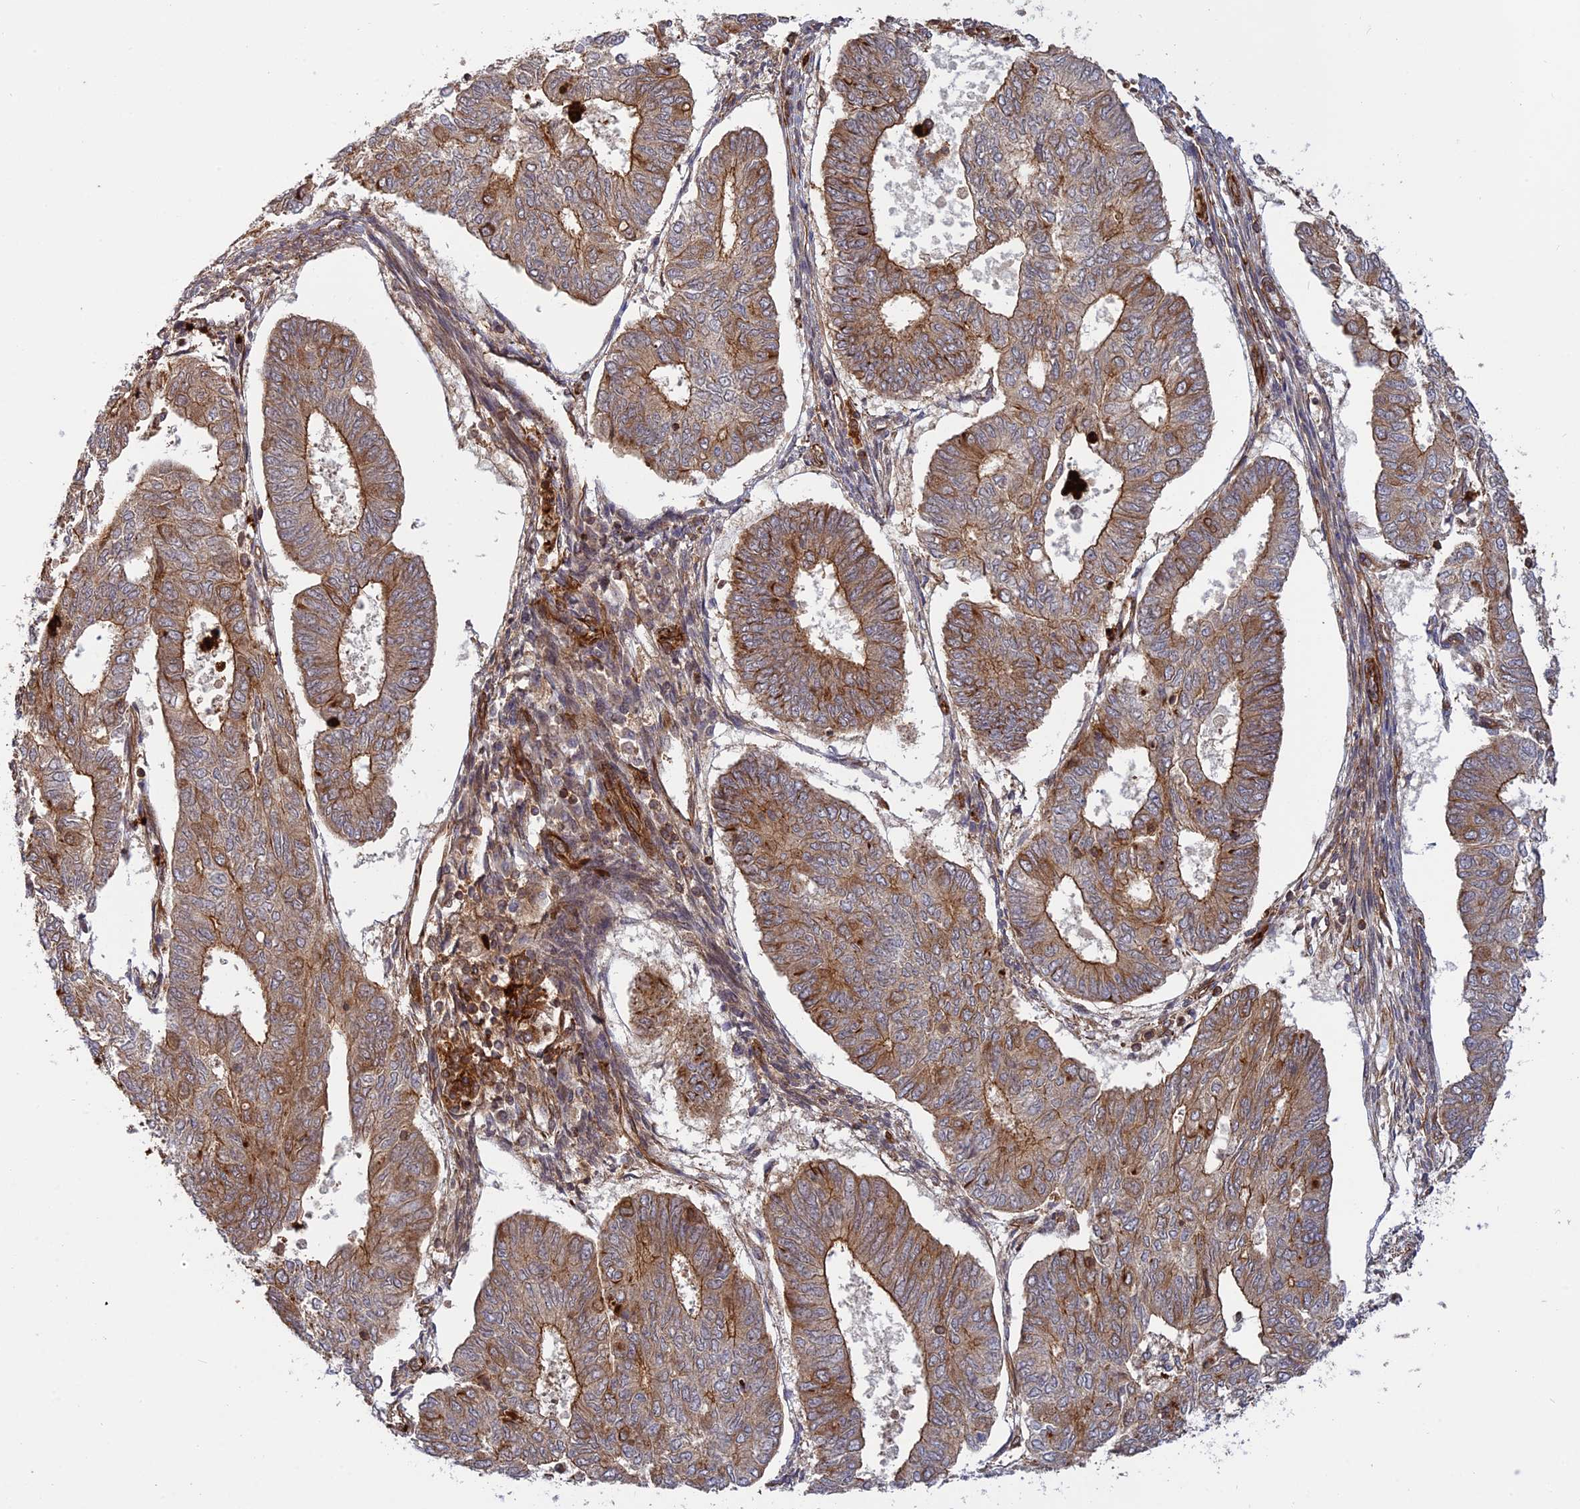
{"staining": {"intensity": "moderate", "quantity": ">75%", "location": "cytoplasmic/membranous"}, "tissue": "endometrial cancer", "cell_type": "Tumor cells", "image_type": "cancer", "snomed": [{"axis": "morphology", "description": "Adenocarcinoma, NOS"}, {"axis": "topography", "description": "Endometrium"}], "caption": "Protein analysis of endometrial cancer (adenocarcinoma) tissue exhibits moderate cytoplasmic/membranous staining in approximately >75% of tumor cells. The protein of interest is stained brown, and the nuclei are stained in blue (DAB (3,3'-diaminobenzidine) IHC with brightfield microscopy, high magnification).", "gene": "PHLDB3", "patient": {"sex": "female", "age": 68}}